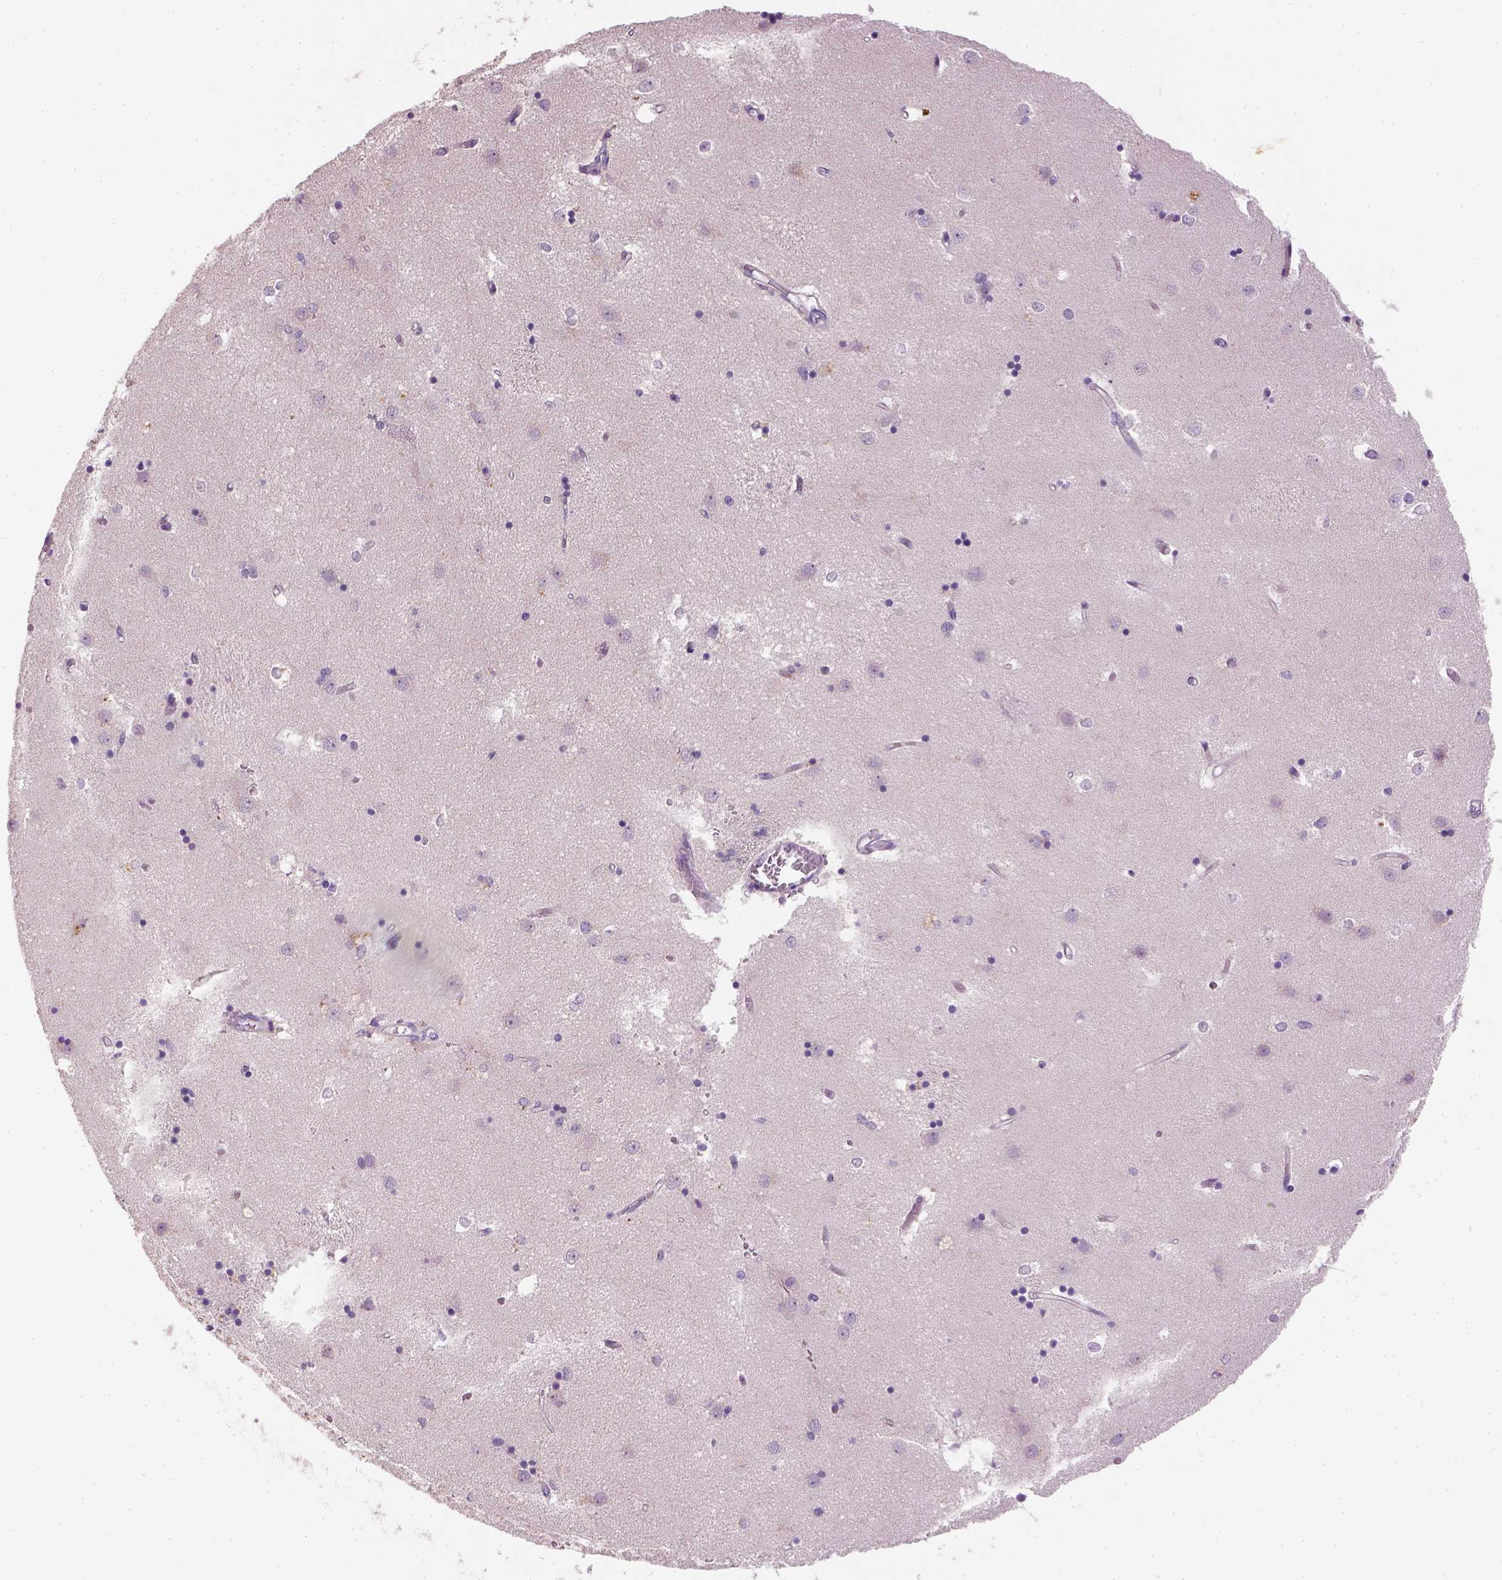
{"staining": {"intensity": "negative", "quantity": "none", "location": "none"}, "tissue": "caudate", "cell_type": "Glial cells", "image_type": "normal", "snomed": [{"axis": "morphology", "description": "Normal tissue, NOS"}, {"axis": "topography", "description": "Lateral ventricle wall"}], "caption": "A photomicrograph of caudate stained for a protein exhibits no brown staining in glial cells. (Immunohistochemistry, brightfield microscopy, high magnification).", "gene": "NUDT6", "patient": {"sex": "male", "age": 54}}